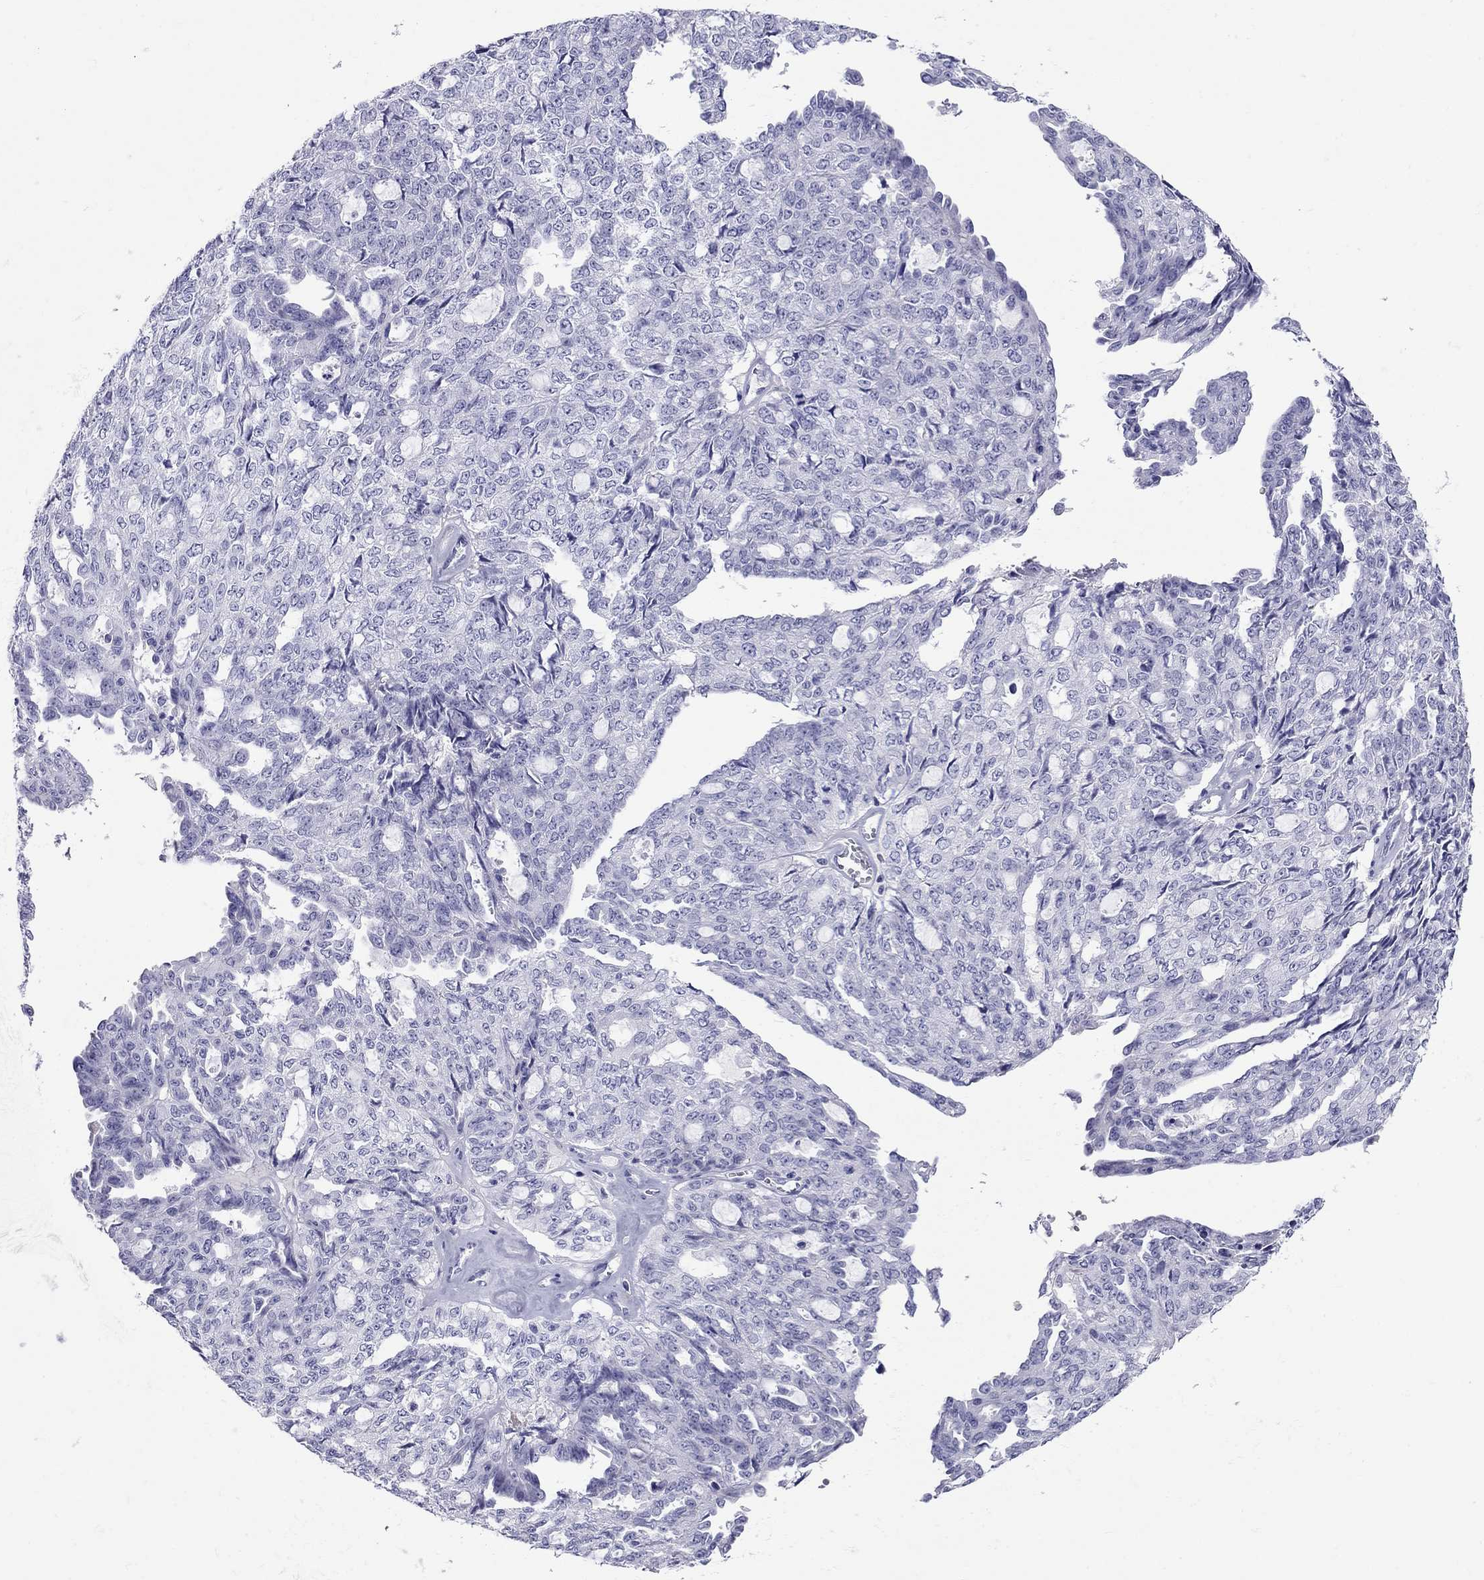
{"staining": {"intensity": "negative", "quantity": "none", "location": "none"}, "tissue": "ovarian cancer", "cell_type": "Tumor cells", "image_type": "cancer", "snomed": [{"axis": "morphology", "description": "Cystadenocarcinoma, serous, NOS"}, {"axis": "topography", "description": "Ovary"}], "caption": "Tumor cells show no significant protein staining in ovarian cancer.", "gene": "GRIA2", "patient": {"sex": "female", "age": 71}}